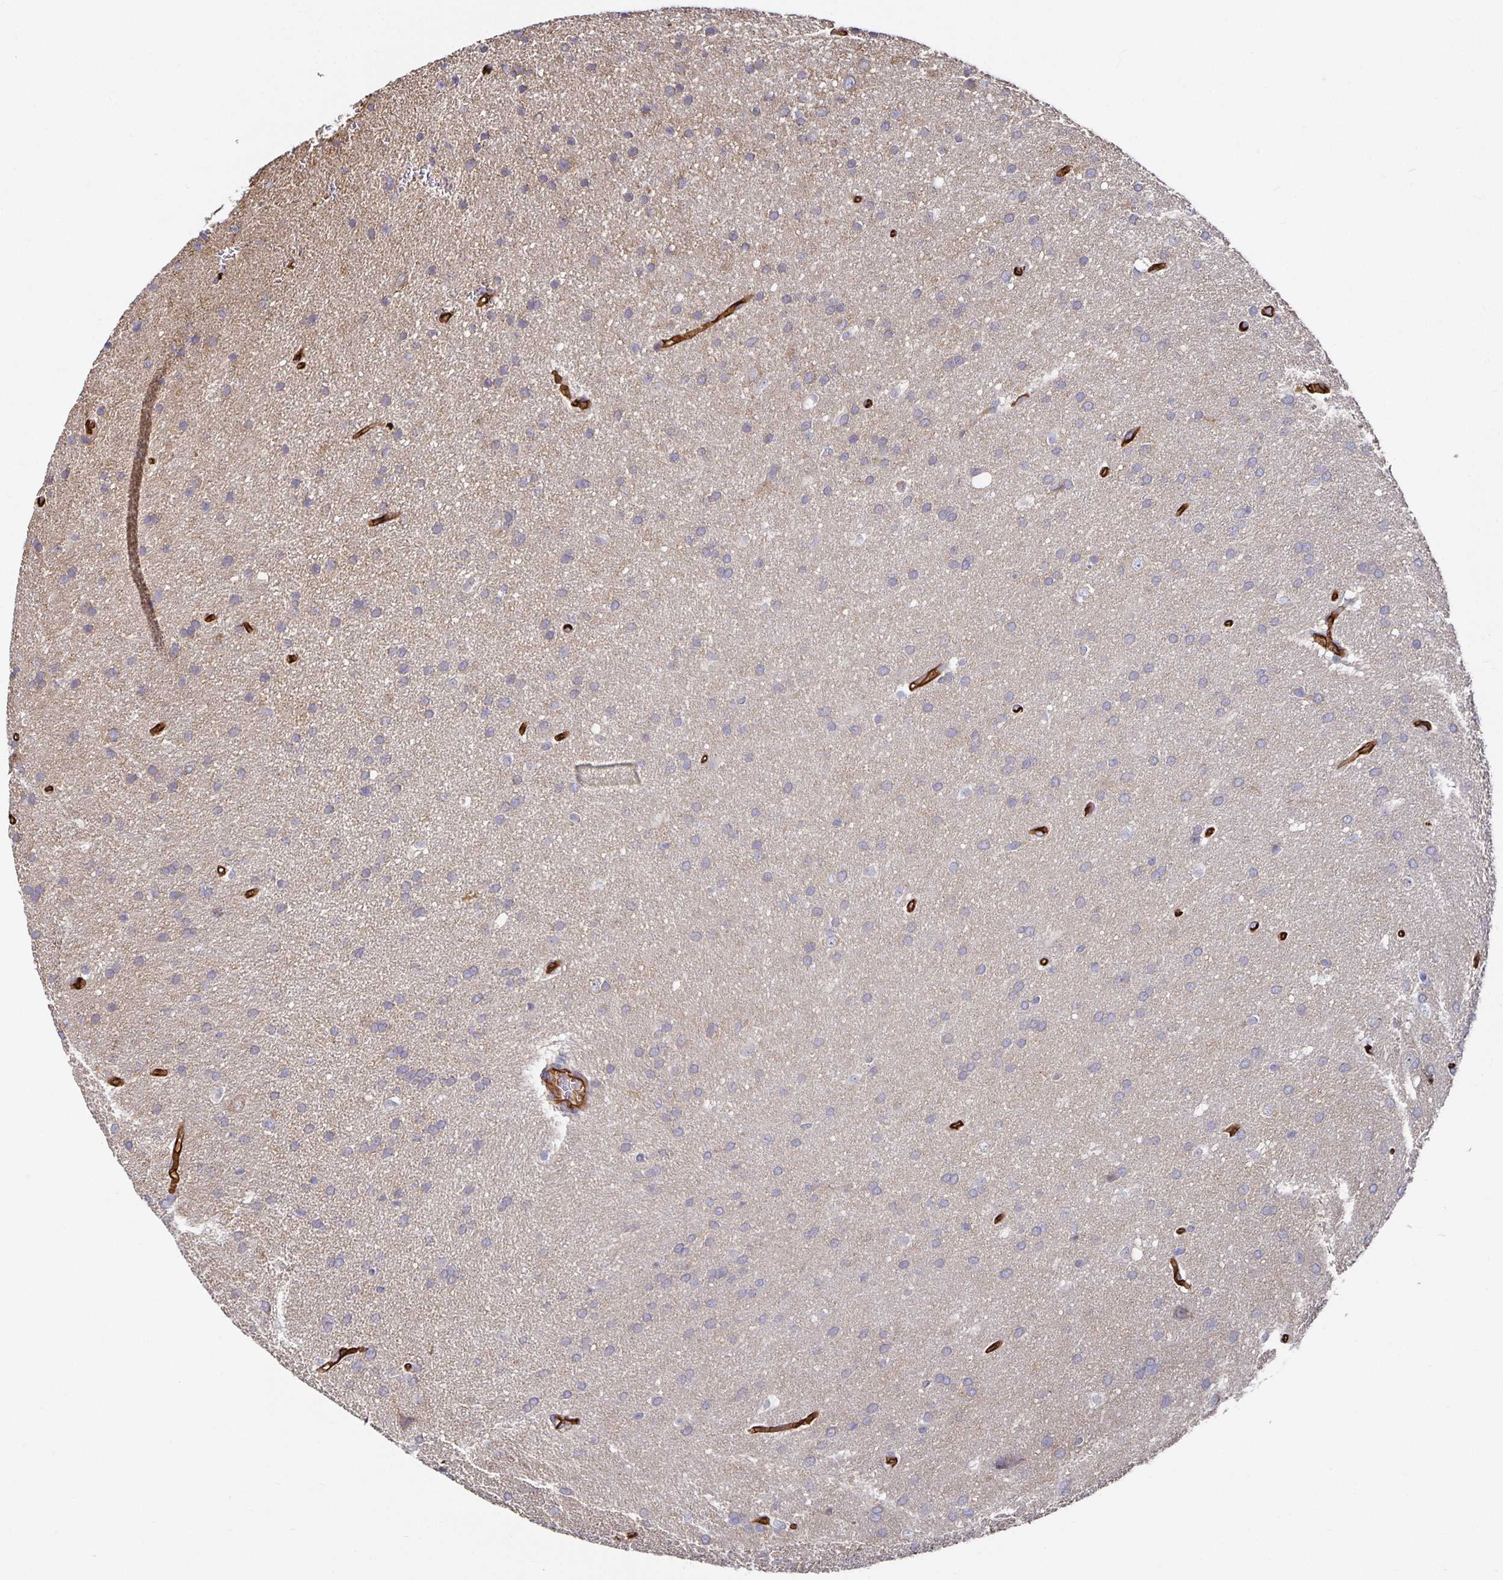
{"staining": {"intensity": "negative", "quantity": "none", "location": "none"}, "tissue": "glioma", "cell_type": "Tumor cells", "image_type": "cancer", "snomed": [{"axis": "morphology", "description": "Glioma, malignant, Low grade"}, {"axis": "topography", "description": "Brain"}], "caption": "Micrograph shows no significant protein positivity in tumor cells of malignant glioma (low-grade).", "gene": "PODXL", "patient": {"sex": "female", "age": 54}}